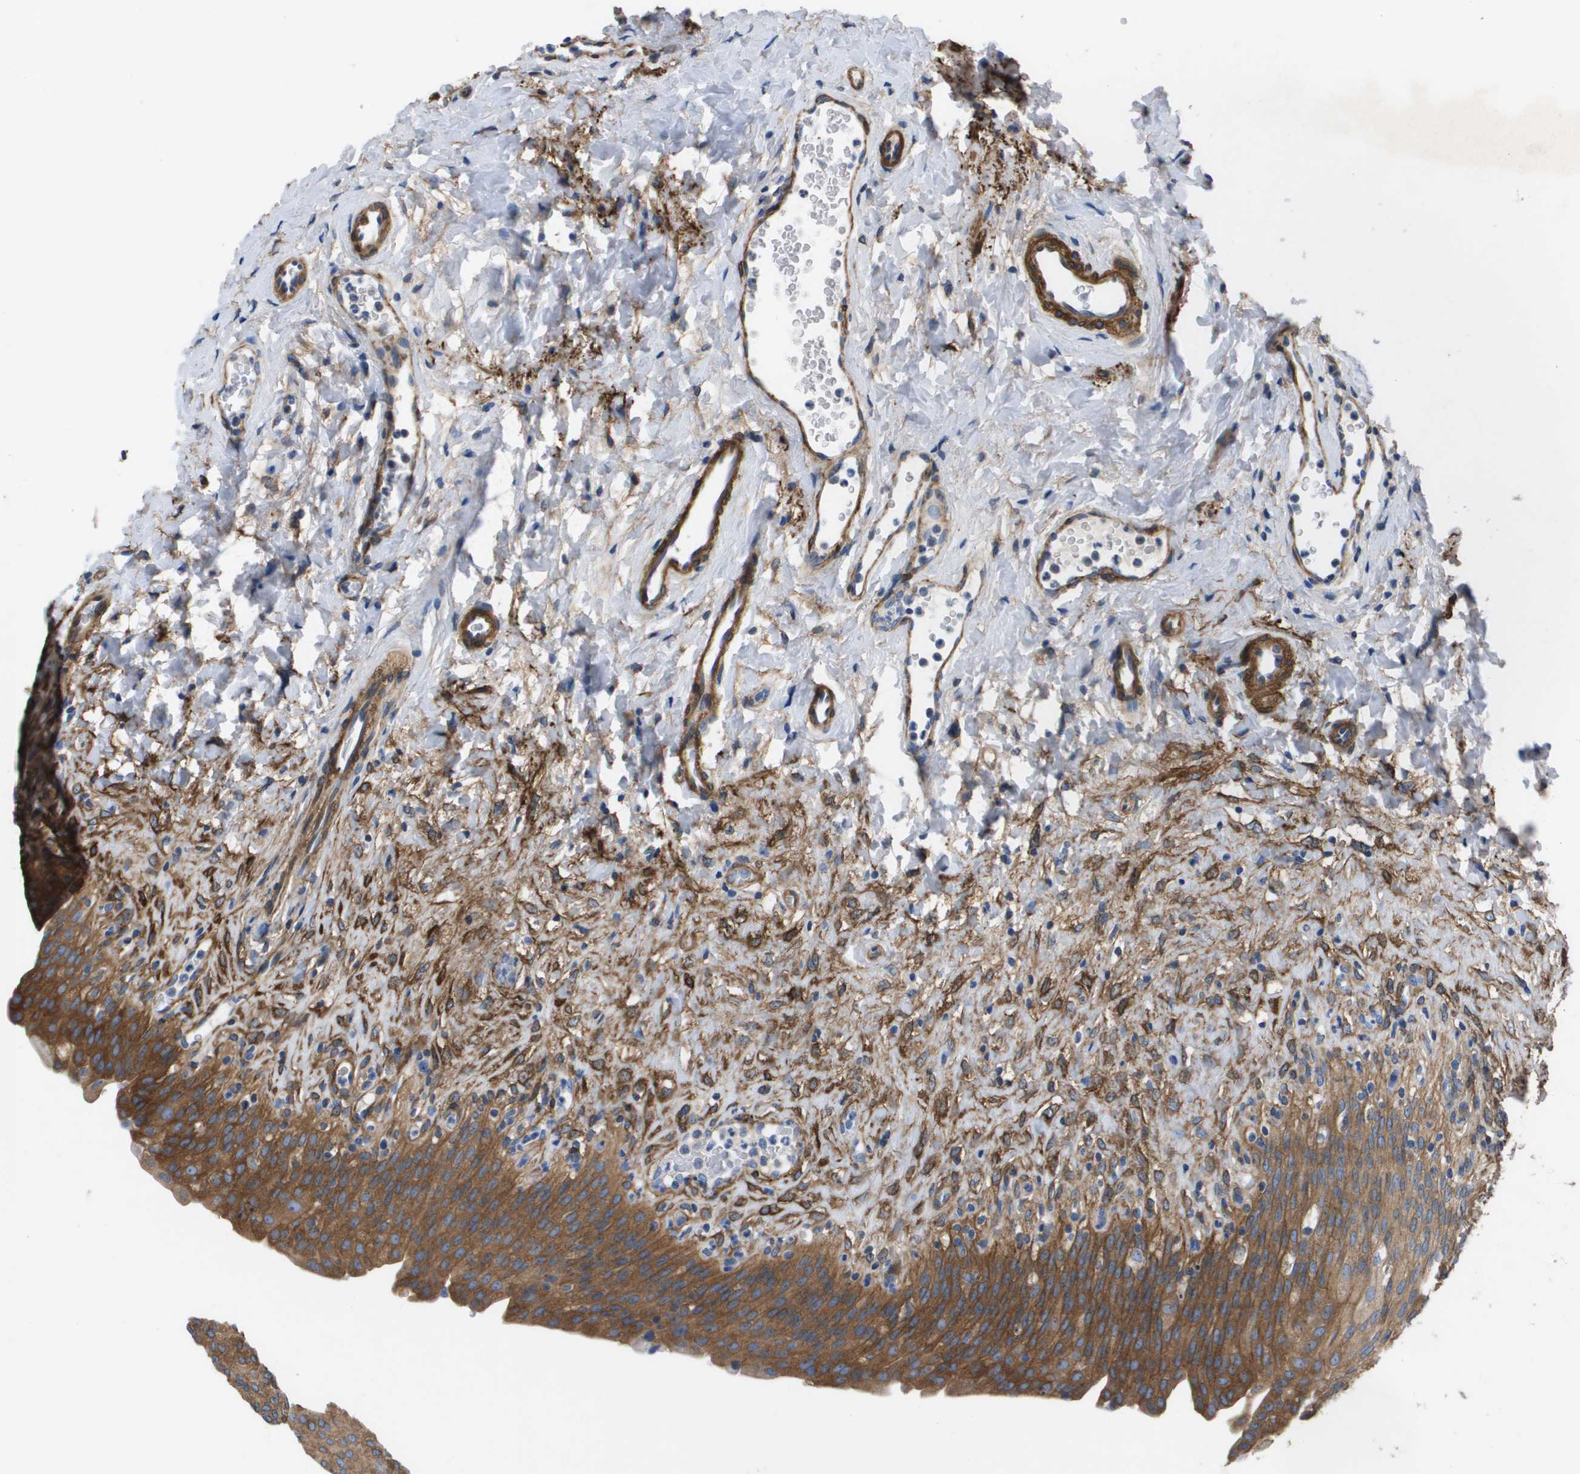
{"staining": {"intensity": "moderate", "quantity": ">75%", "location": "cytoplasmic/membranous"}, "tissue": "urinary bladder", "cell_type": "Urothelial cells", "image_type": "normal", "snomed": [{"axis": "morphology", "description": "Urothelial carcinoma, High grade"}, {"axis": "topography", "description": "Urinary bladder"}], "caption": "Urinary bladder stained for a protein reveals moderate cytoplasmic/membranous positivity in urothelial cells. Using DAB (brown) and hematoxylin (blue) stains, captured at high magnification using brightfield microscopy.", "gene": "LPP", "patient": {"sex": "male", "age": 46}}